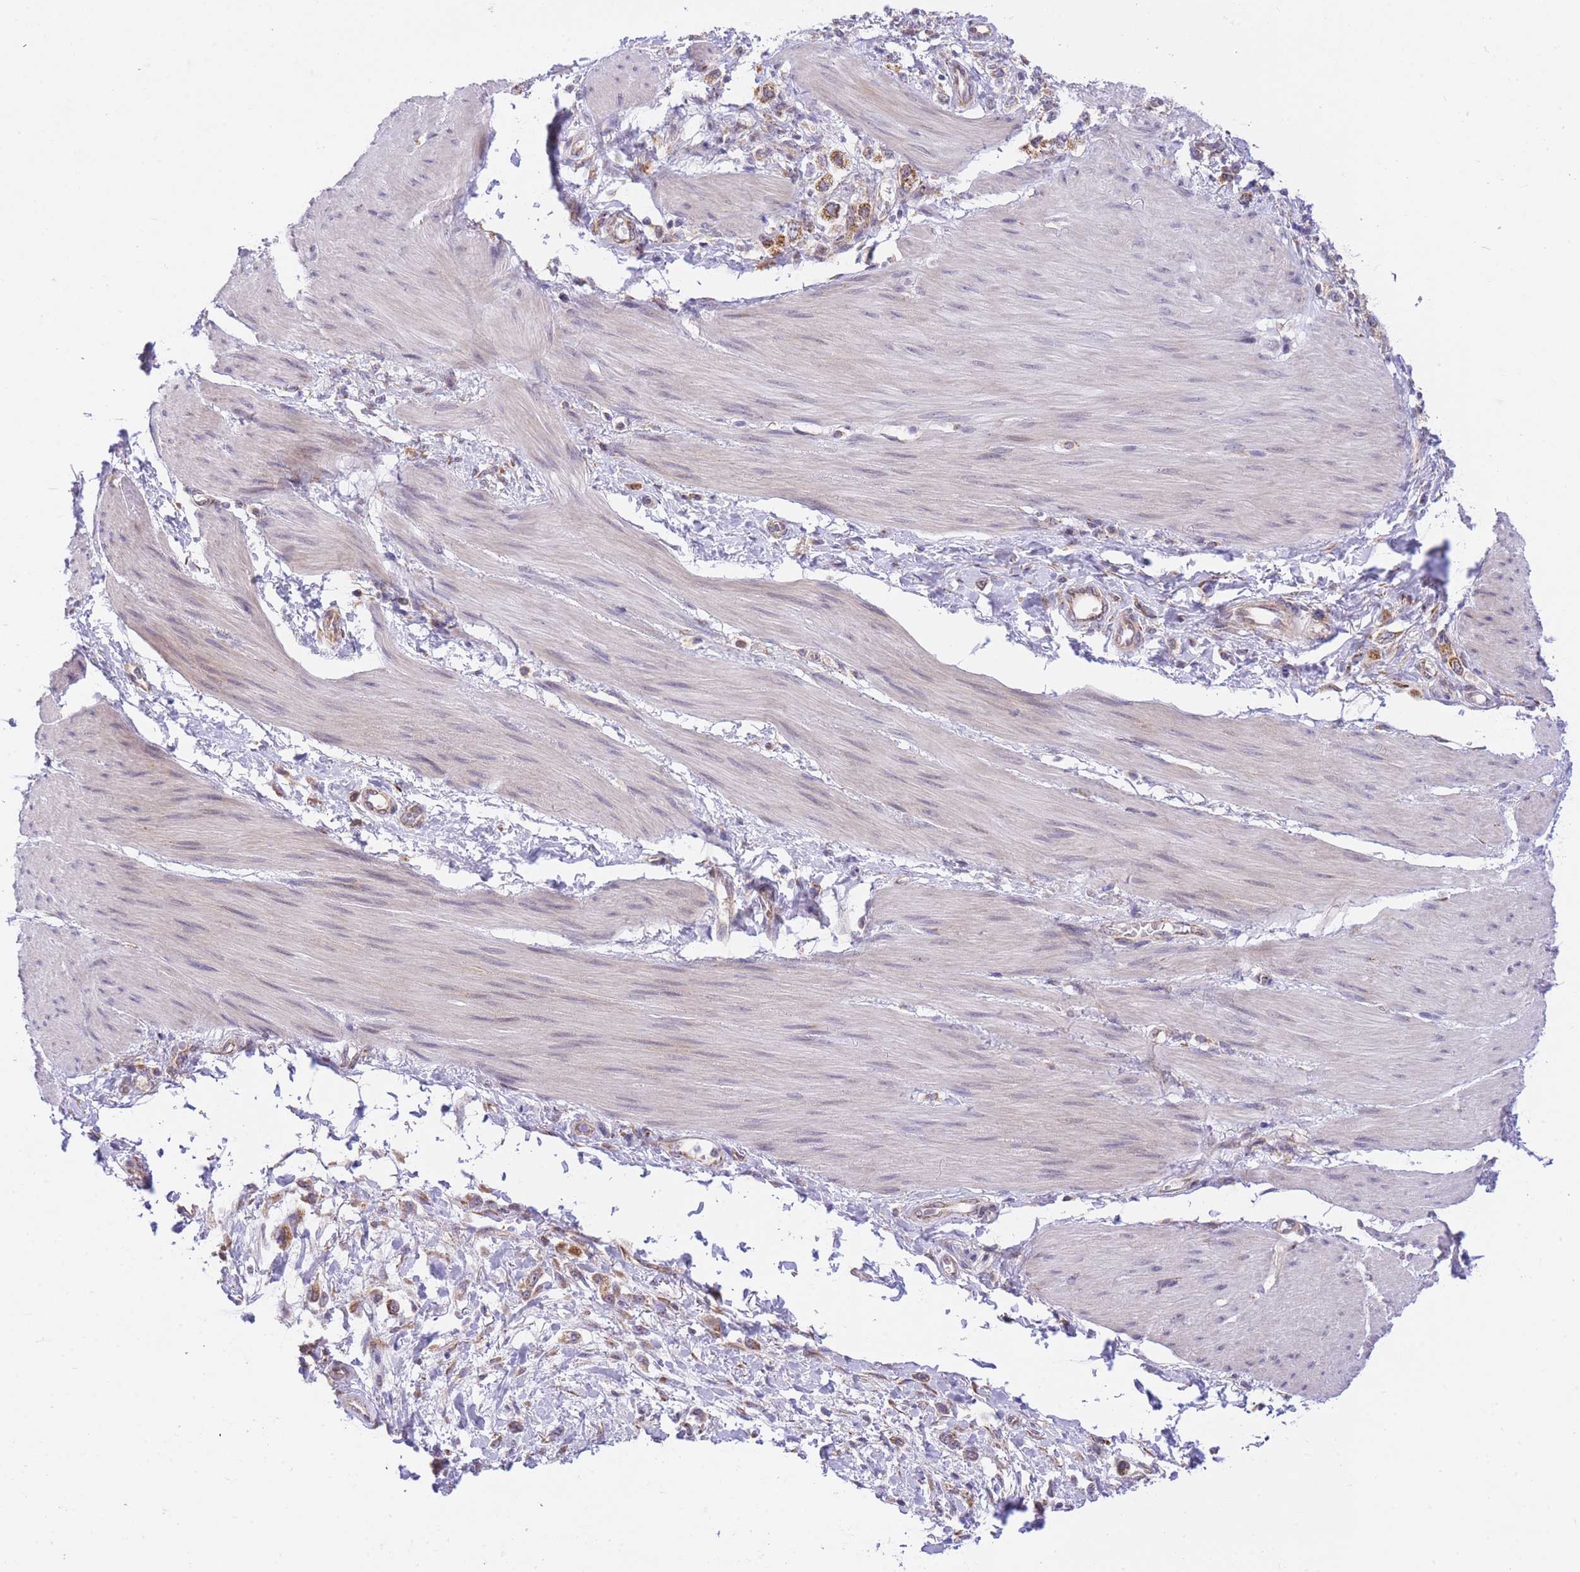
{"staining": {"intensity": "moderate", "quantity": ">75%", "location": "cytoplasmic/membranous"}, "tissue": "stomach cancer", "cell_type": "Tumor cells", "image_type": "cancer", "snomed": [{"axis": "morphology", "description": "Adenocarcinoma, NOS"}, {"axis": "topography", "description": "Stomach"}], "caption": "Immunohistochemical staining of human stomach cancer (adenocarcinoma) shows medium levels of moderate cytoplasmic/membranous staining in approximately >75% of tumor cells.", "gene": "EXOSC8", "patient": {"sex": "female", "age": 65}}